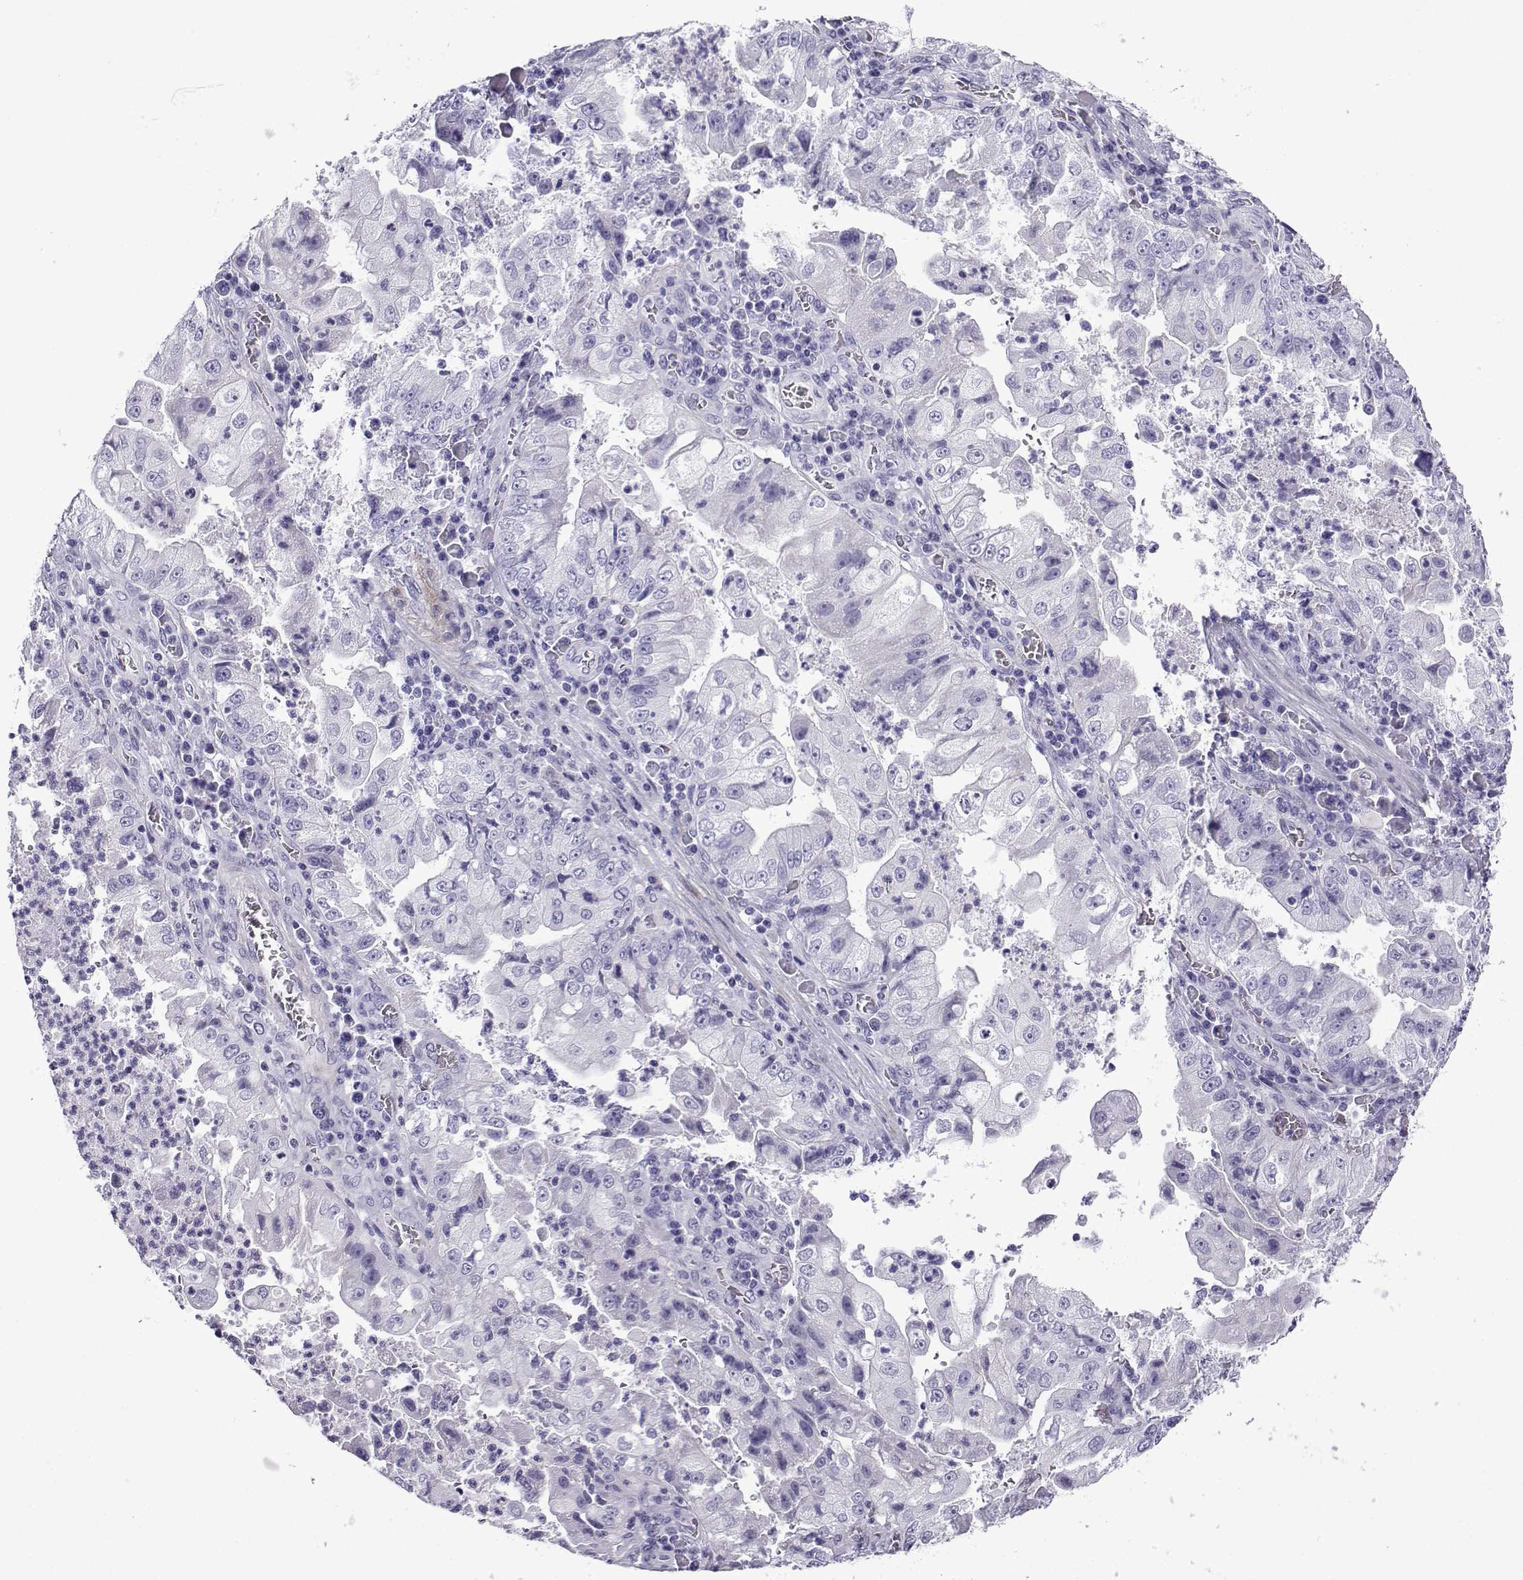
{"staining": {"intensity": "negative", "quantity": "none", "location": "none"}, "tissue": "stomach cancer", "cell_type": "Tumor cells", "image_type": "cancer", "snomed": [{"axis": "morphology", "description": "Adenocarcinoma, NOS"}, {"axis": "topography", "description": "Stomach"}], "caption": "DAB (3,3'-diaminobenzidine) immunohistochemical staining of adenocarcinoma (stomach) displays no significant staining in tumor cells. (DAB immunohistochemistry (IHC), high magnification).", "gene": "KCNF1", "patient": {"sex": "male", "age": 76}}